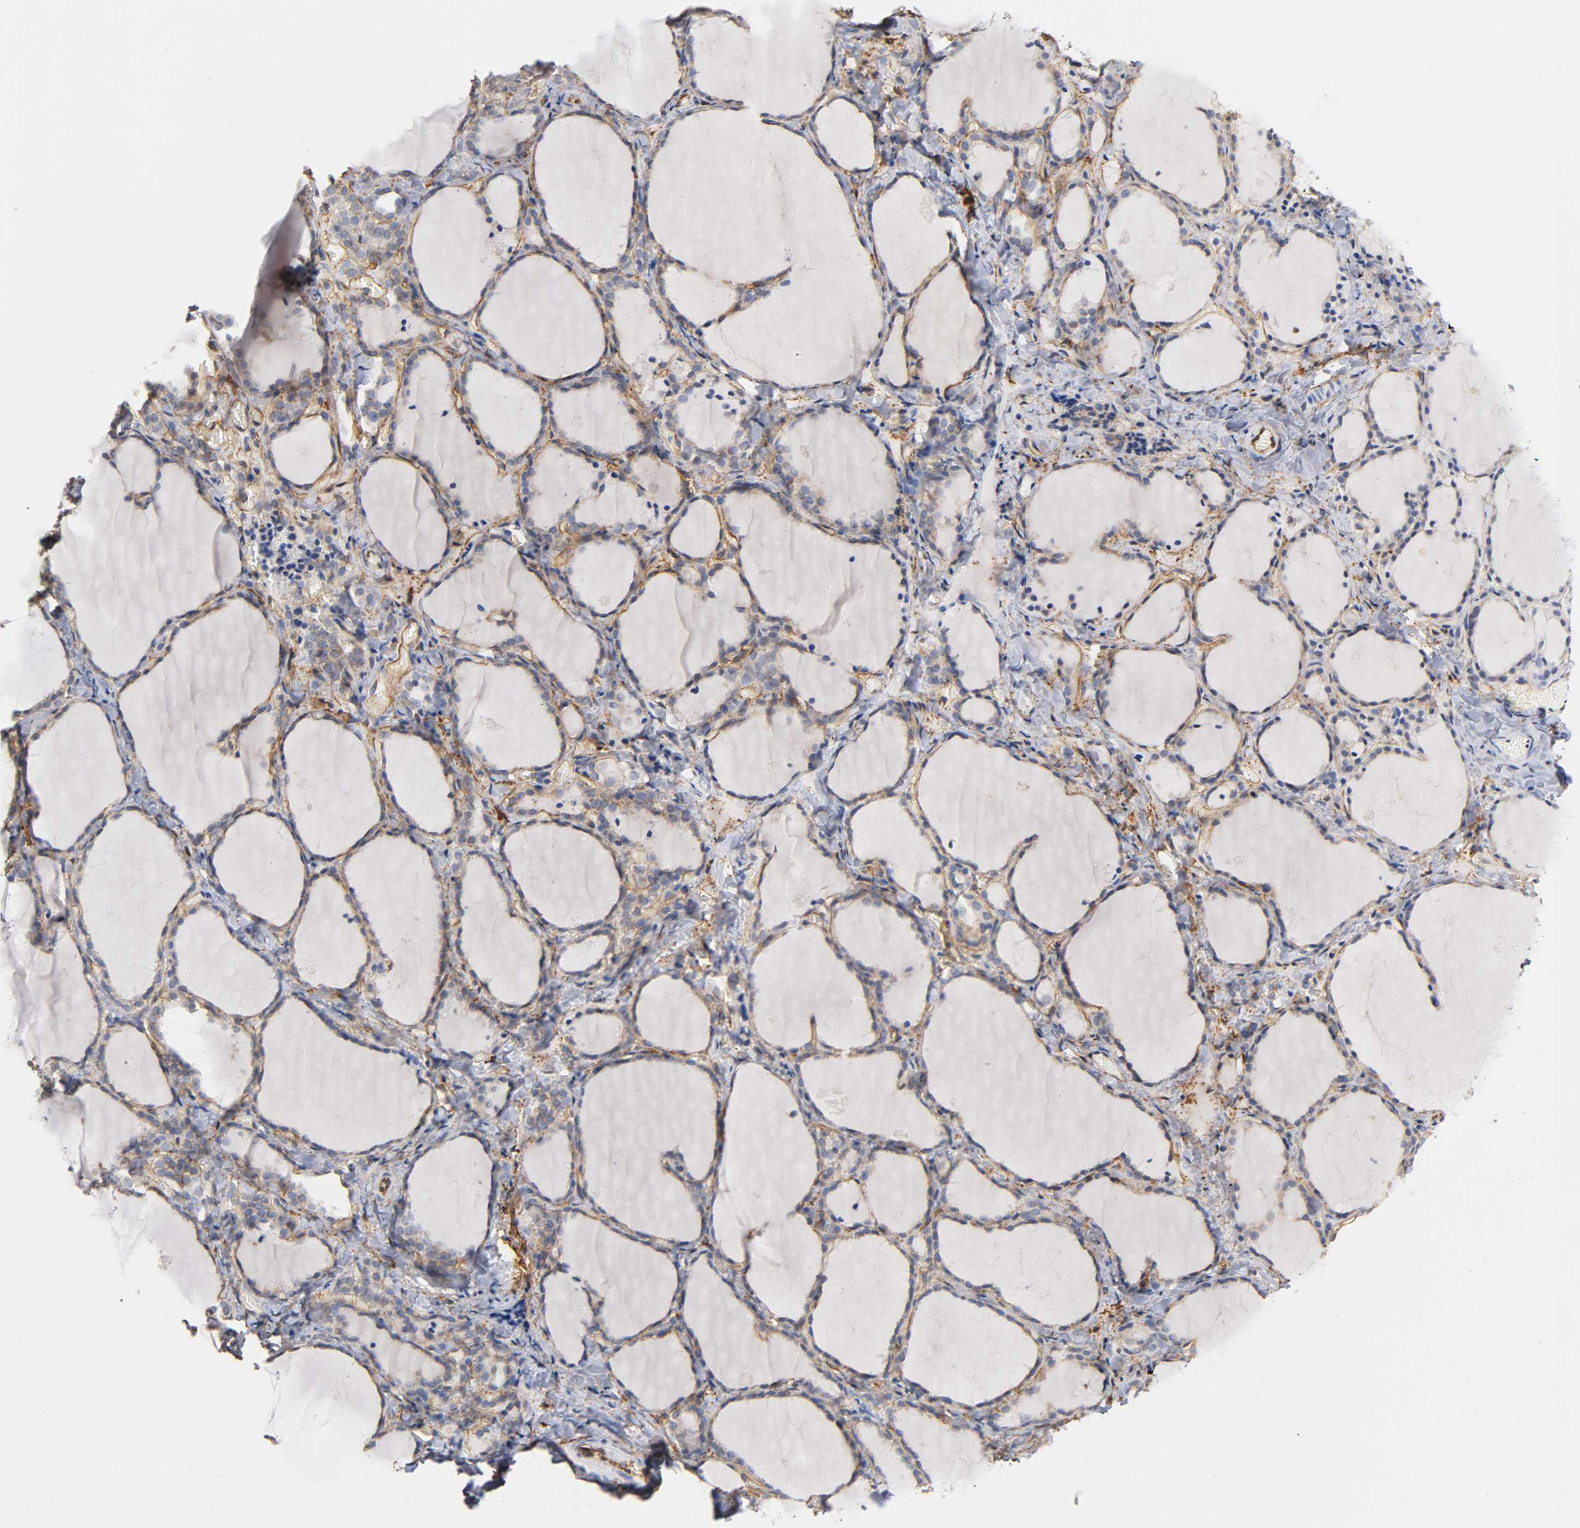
{"staining": {"intensity": "moderate", "quantity": ">75%", "location": "cytoplasmic/membranous"}, "tissue": "thyroid gland", "cell_type": "Glandular cells", "image_type": "normal", "snomed": [{"axis": "morphology", "description": "Normal tissue, NOS"}, {"axis": "morphology", "description": "Papillary adenocarcinoma, NOS"}, {"axis": "topography", "description": "Thyroid gland"}], "caption": "High-magnification brightfield microscopy of benign thyroid gland stained with DAB (3,3'-diaminobenzidine) (brown) and counterstained with hematoxylin (blue). glandular cells exhibit moderate cytoplasmic/membranous expression is appreciated in approximately>75% of cells.", "gene": "SPTAN1", "patient": {"sex": "female", "age": 30}}